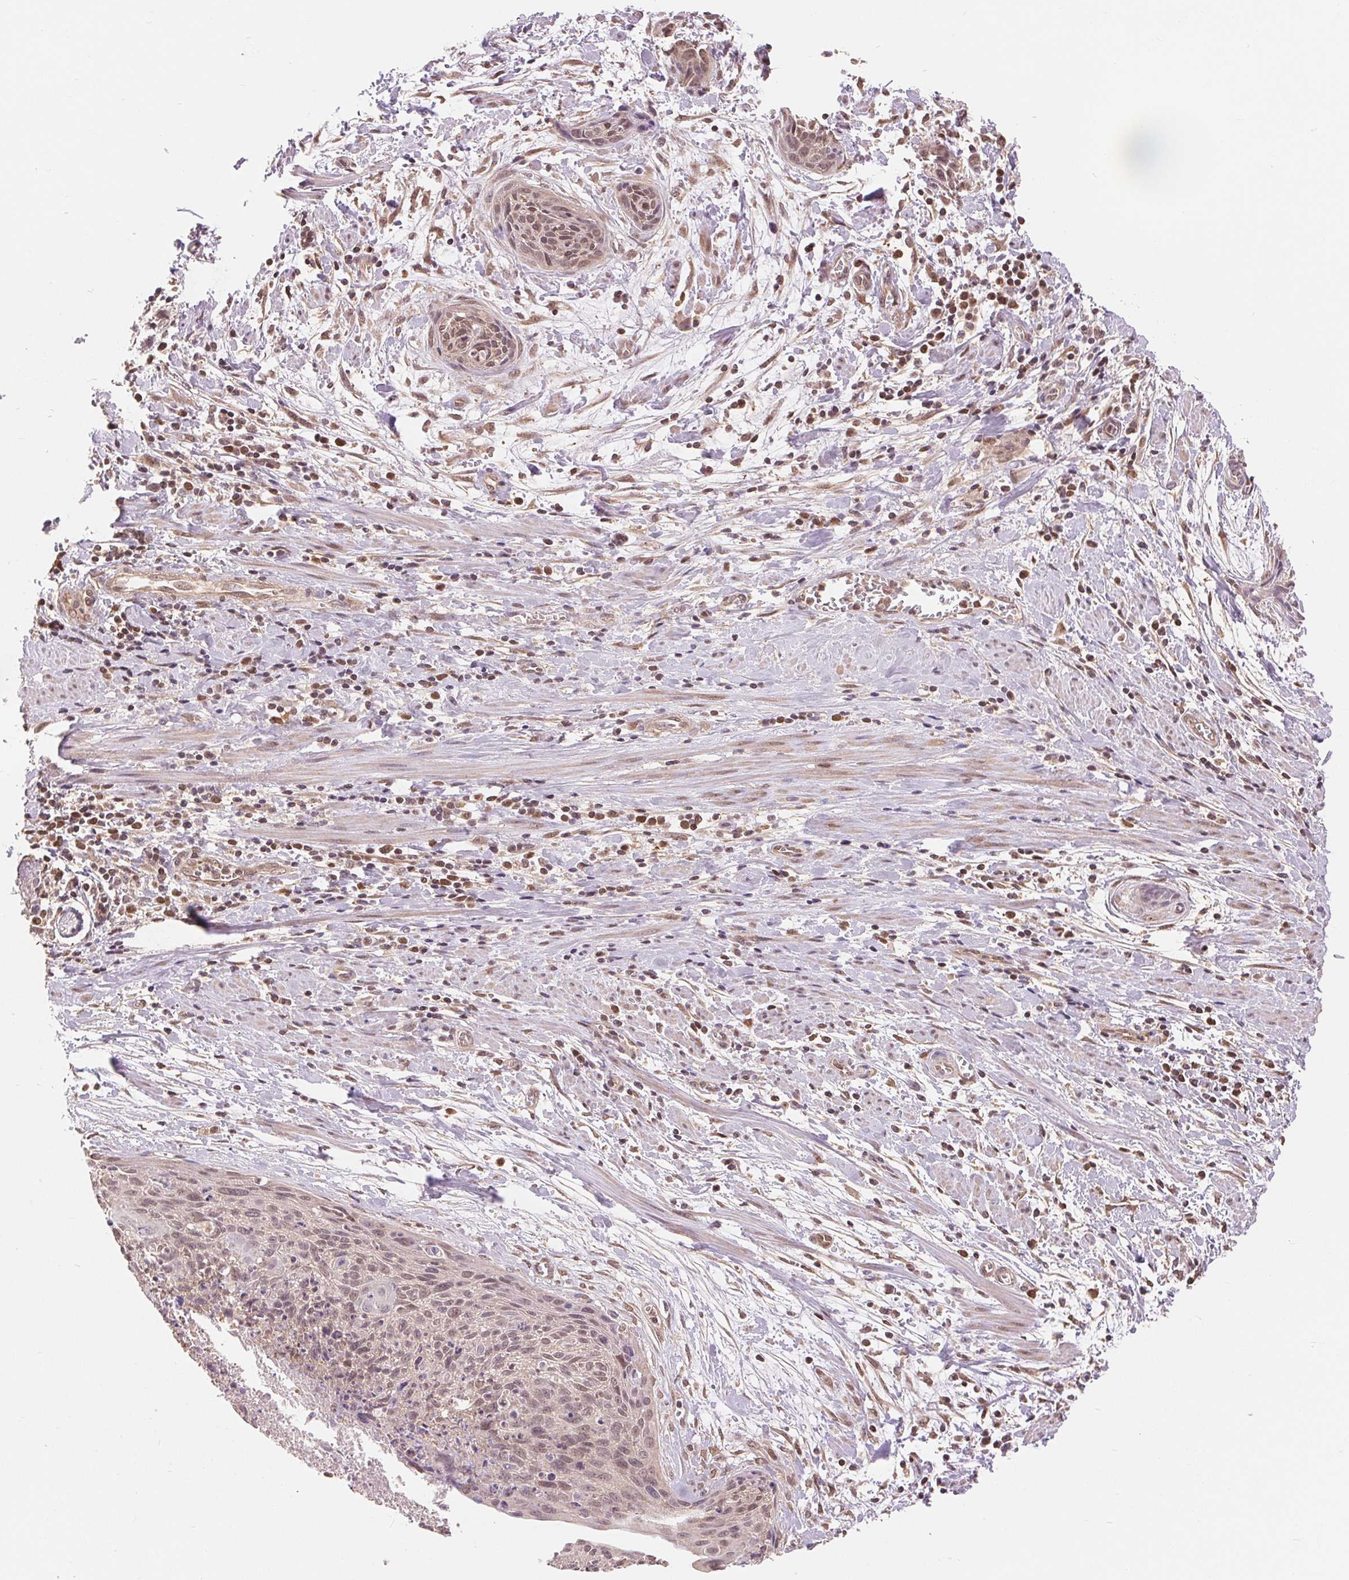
{"staining": {"intensity": "weak", "quantity": ">75%", "location": "nuclear"}, "tissue": "cervical cancer", "cell_type": "Tumor cells", "image_type": "cancer", "snomed": [{"axis": "morphology", "description": "Squamous cell carcinoma, NOS"}, {"axis": "topography", "description": "Cervix"}], "caption": "Squamous cell carcinoma (cervical) stained with immunohistochemistry shows weak nuclear staining in approximately >75% of tumor cells.", "gene": "TMEM273", "patient": {"sex": "female", "age": 55}}